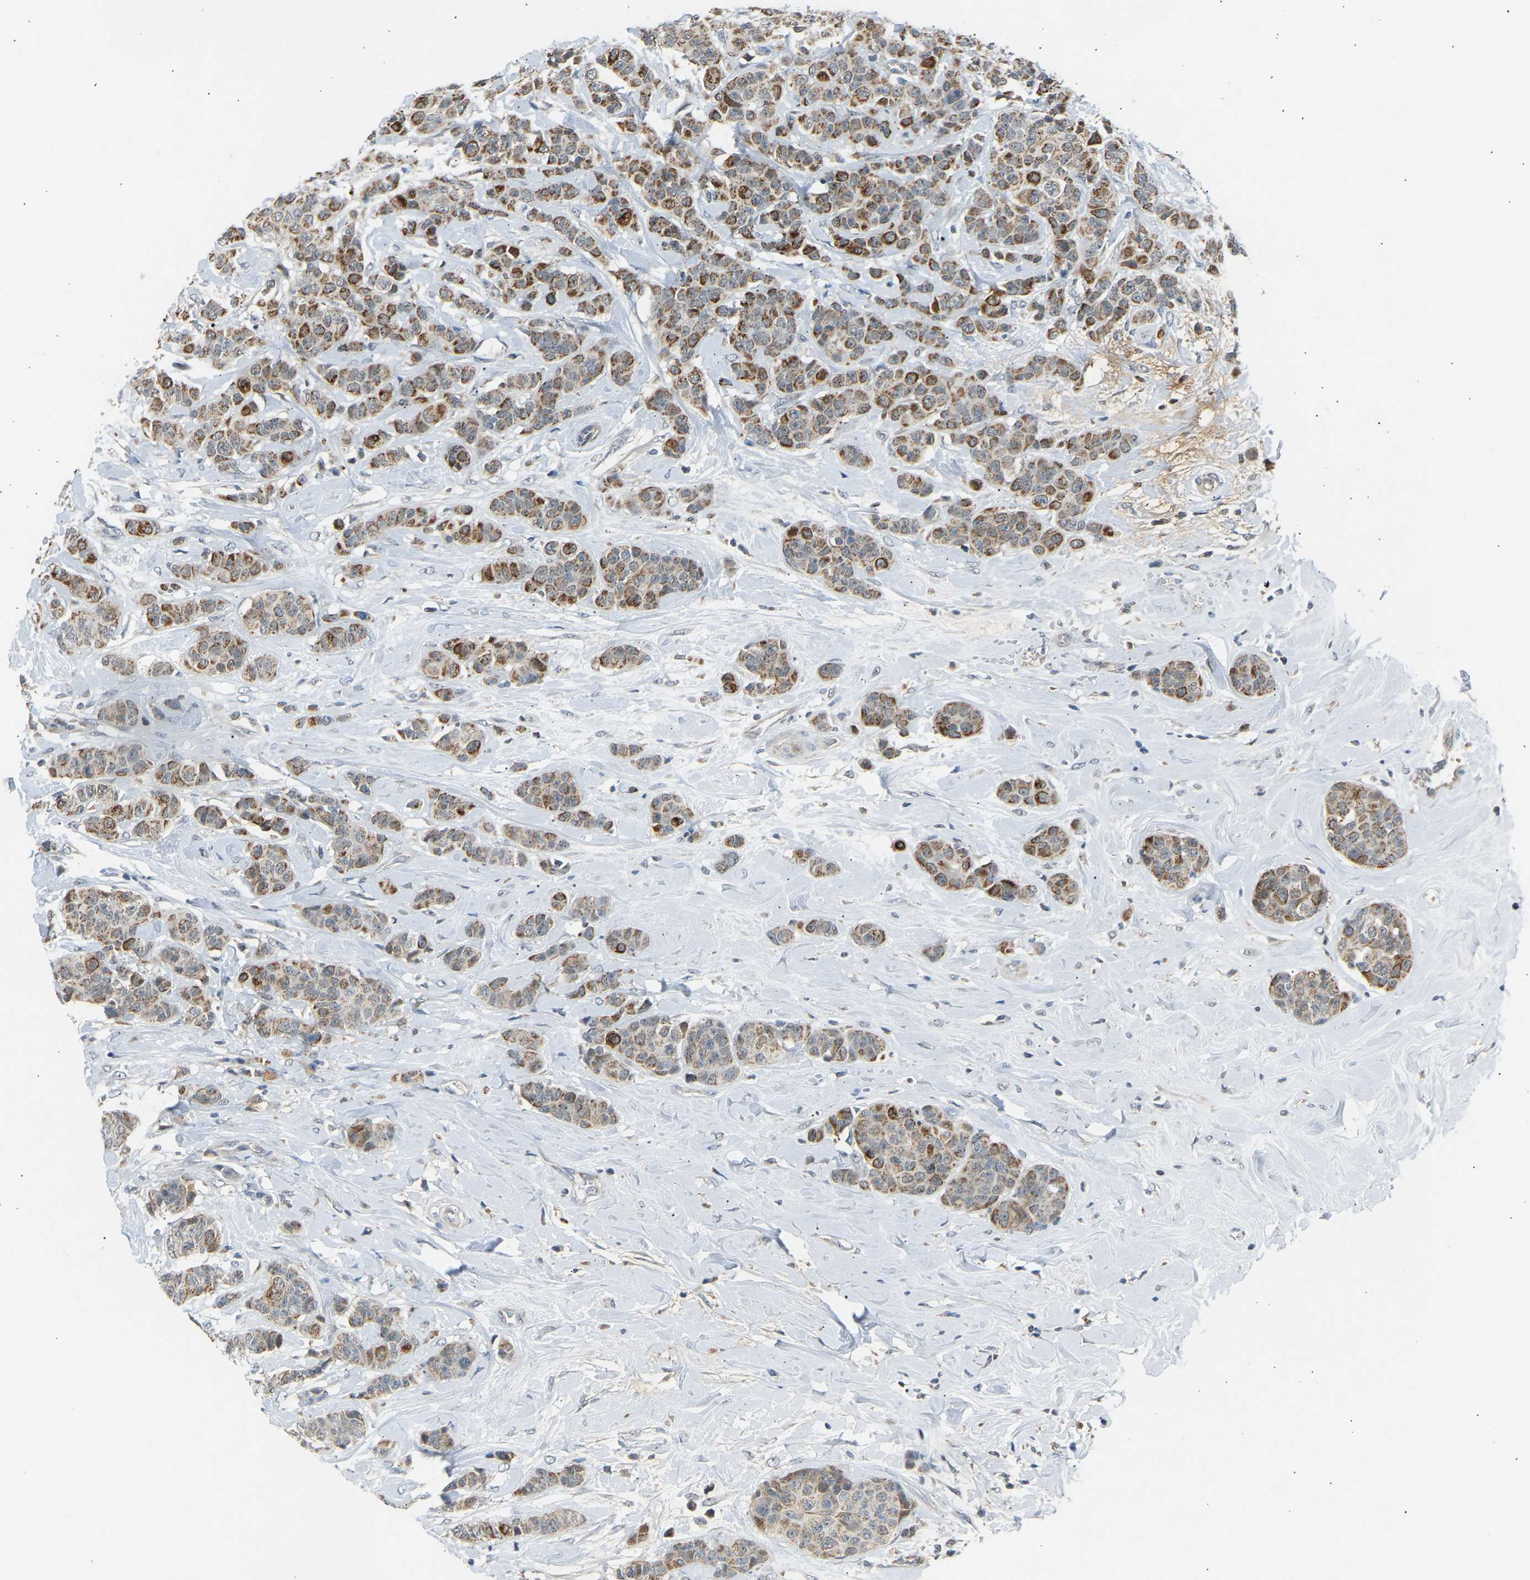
{"staining": {"intensity": "moderate", "quantity": ">75%", "location": "cytoplasmic/membranous"}, "tissue": "breast cancer", "cell_type": "Tumor cells", "image_type": "cancer", "snomed": [{"axis": "morphology", "description": "Normal tissue, NOS"}, {"axis": "morphology", "description": "Duct carcinoma"}, {"axis": "topography", "description": "Breast"}], "caption": "Protein staining displays moderate cytoplasmic/membranous positivity in approximately >75% of tumor cells in breast cancer.", "gene": "VPS41", "patient": {"sex": "female", "age": 40}}